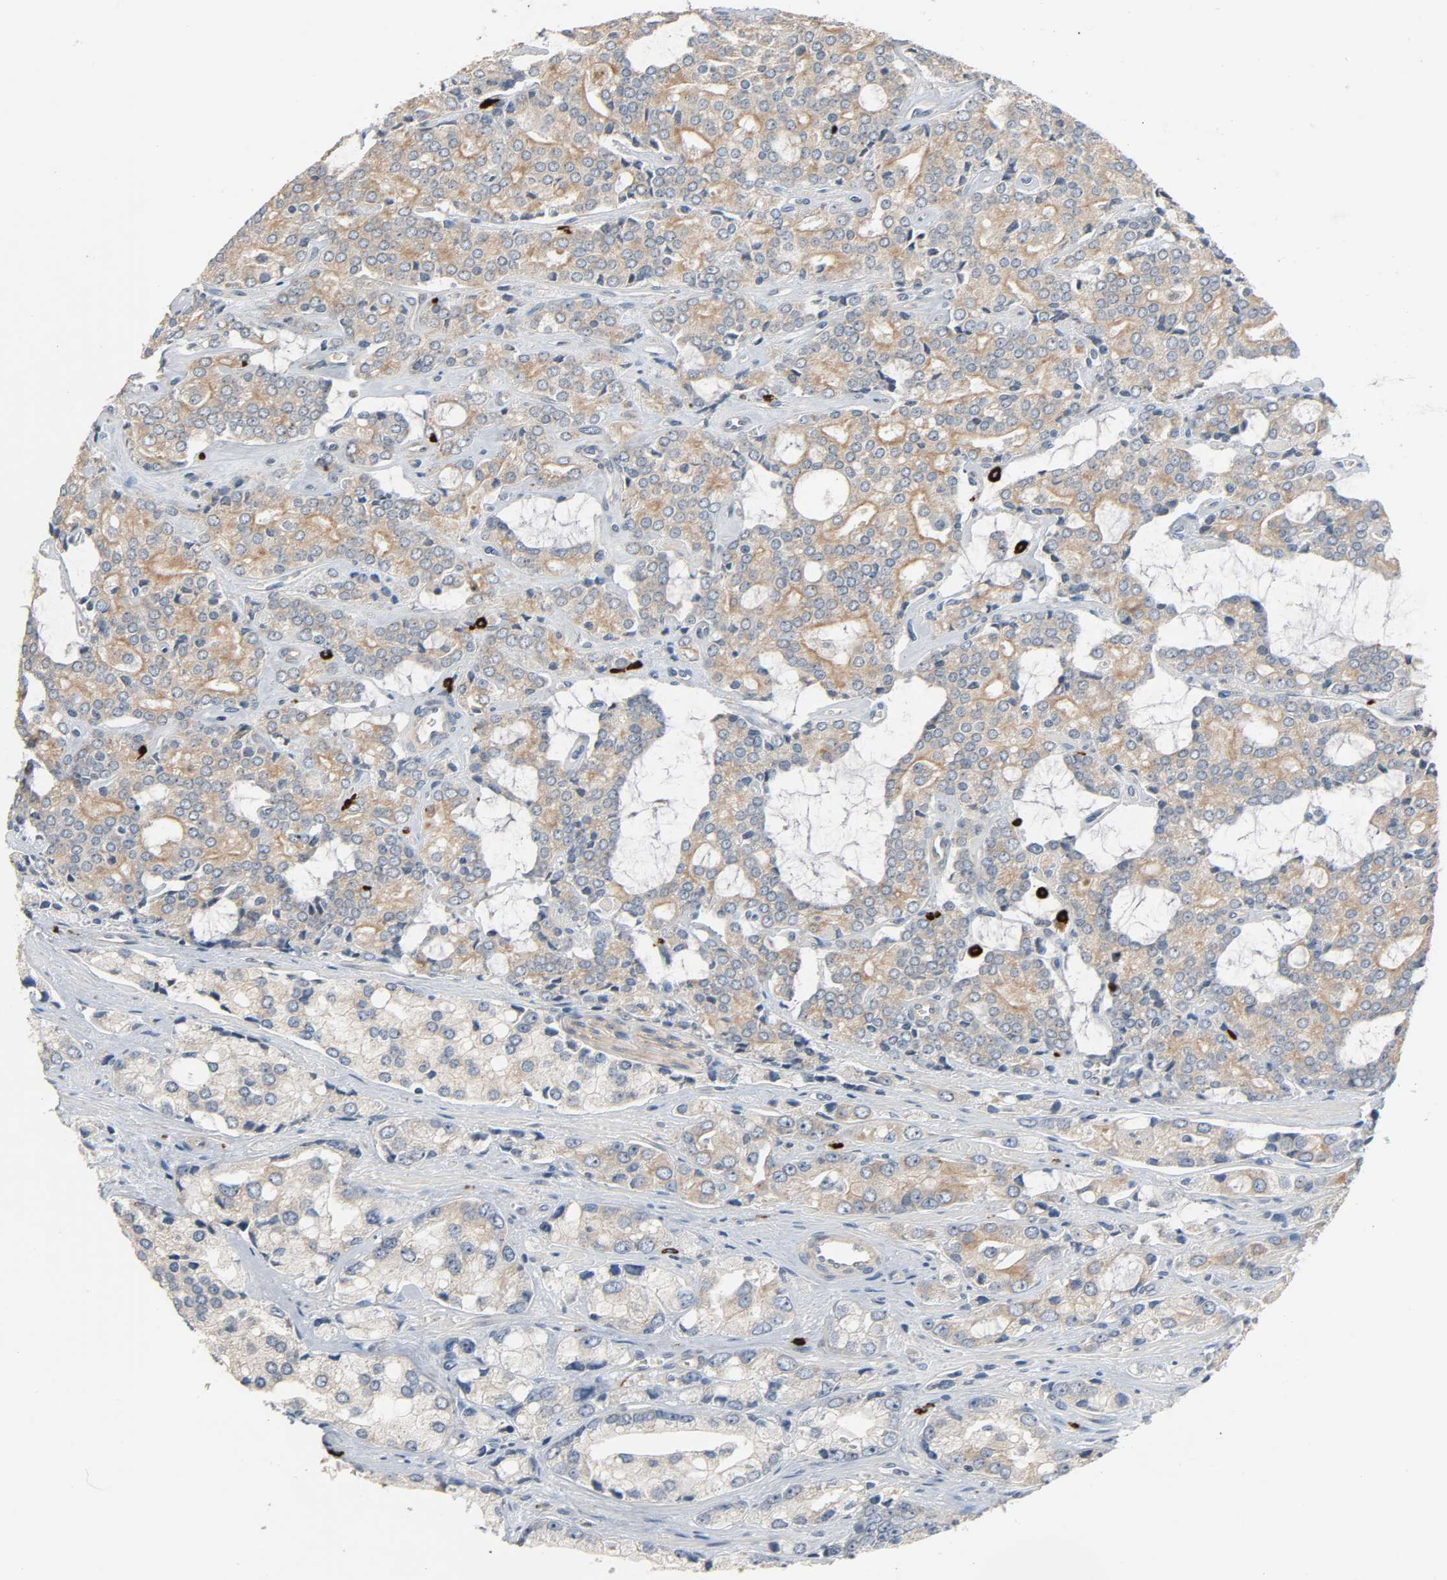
{"staining": {"intensity": "weak", "quantity": ">75%", "location": "cytoplasmic/membranous"}, "tissue": "prostate cancer", "cell_type": "Tumor cells", "image_type": "cancer", "snomed": [{"axis": "morphology", "description": "Adenocarcinoma, High grade"}, {"axis": "topography", "description": "Prostate"}], "caption": "Tumor cells exhibit low levels of weak cytoplasmic/membranous staining in about >75% of cells in prostate cancer.", "gene": "LIMCH1", "patient": {"sex": "male", "age": 67}}